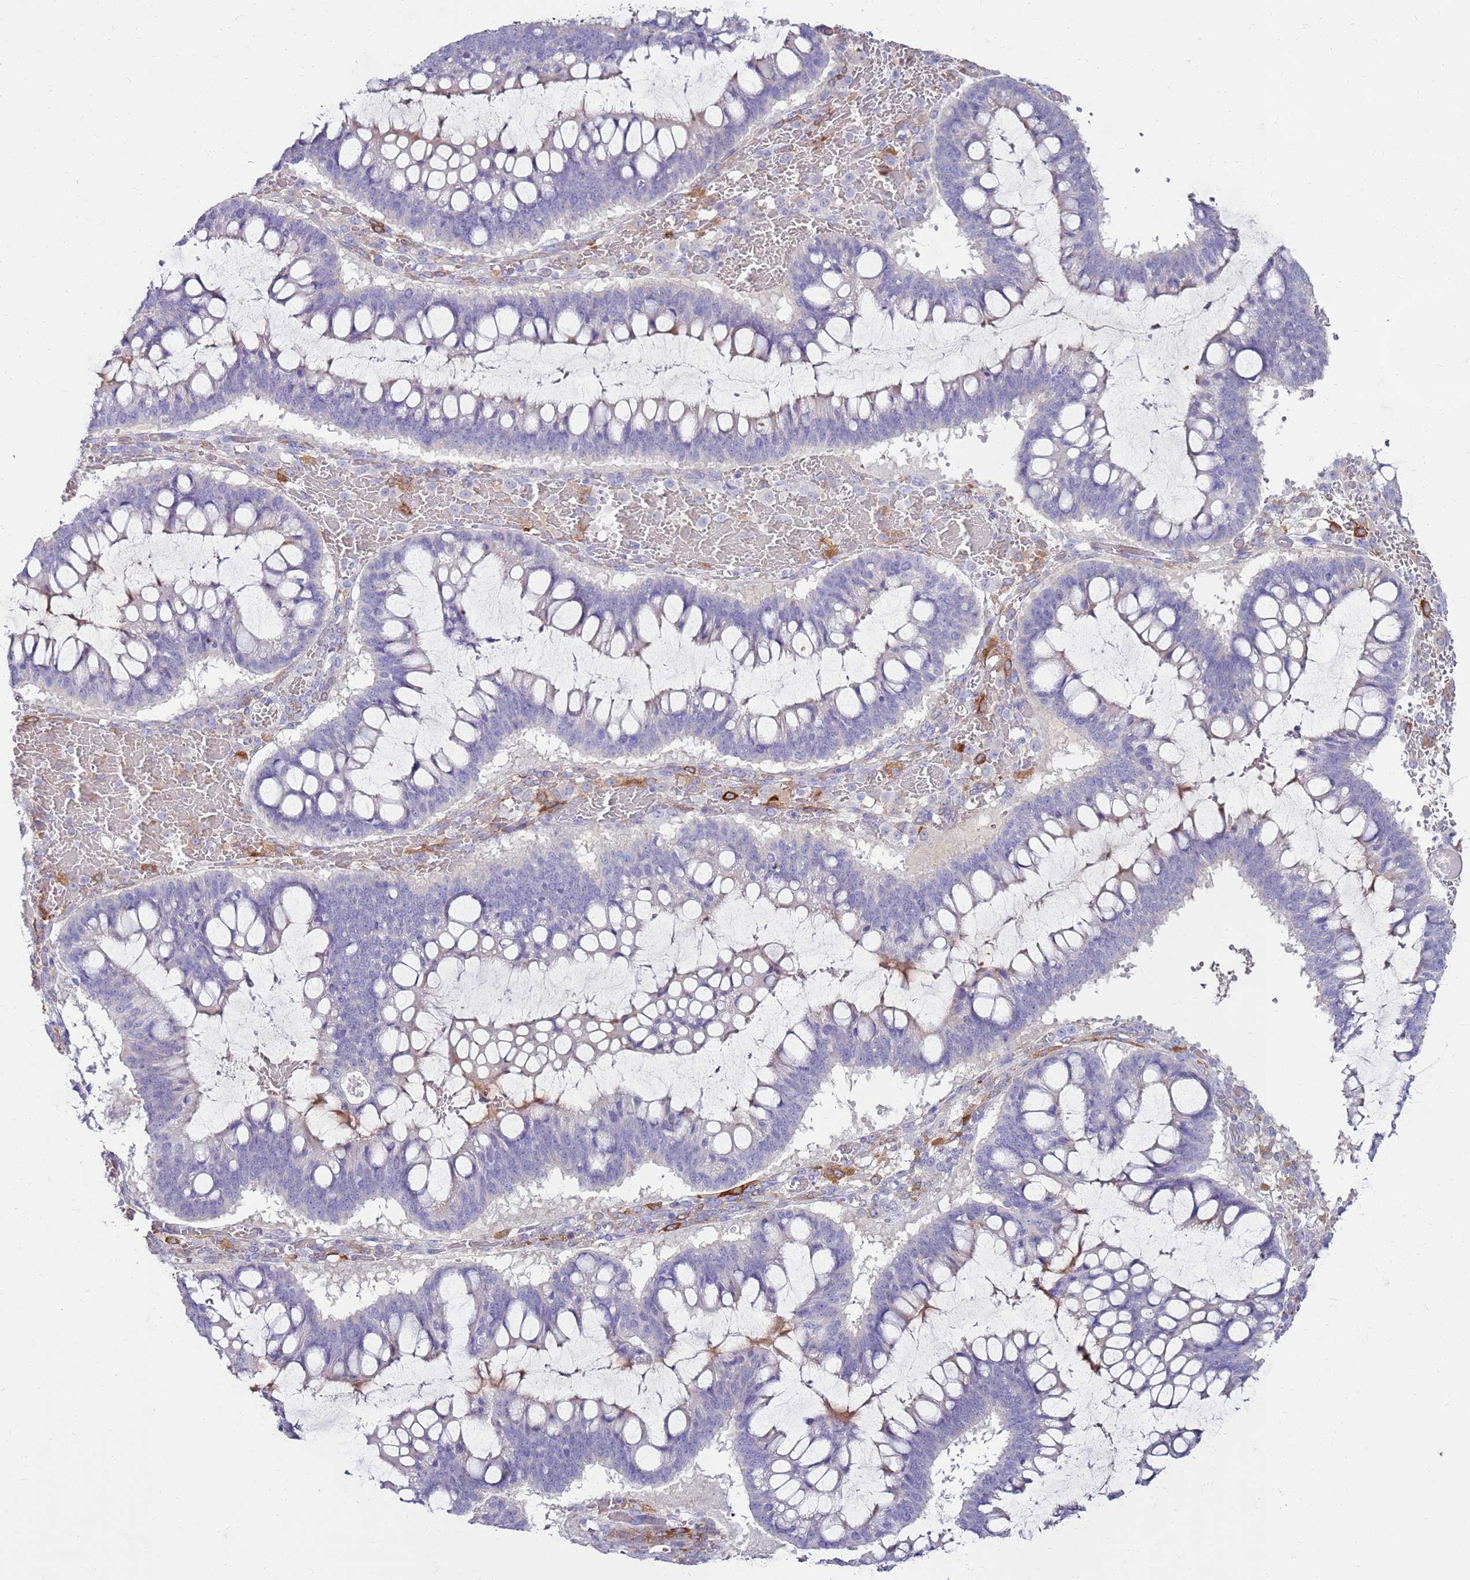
{"staining": {"intensity": "negative", "quantity": "none", "location": "none"}, "tissue": "ovarian cancer", "cell_type": "Tumor cells", "image_type": "cancer", "snomed": [{"axis": "morphology", "description": "Cystadenocarcinoma, mucinous, NOS"}, {"axis": "topography", "description": "Ovary"}], "caption": "DAB immunohistochemical staining of human ovarian cancer (mucinous cystadenocarcinoma) shows no significant expression in tumor cells.", "gene": "EVPLL", "patient": {"sex": "female", "age": 73}}